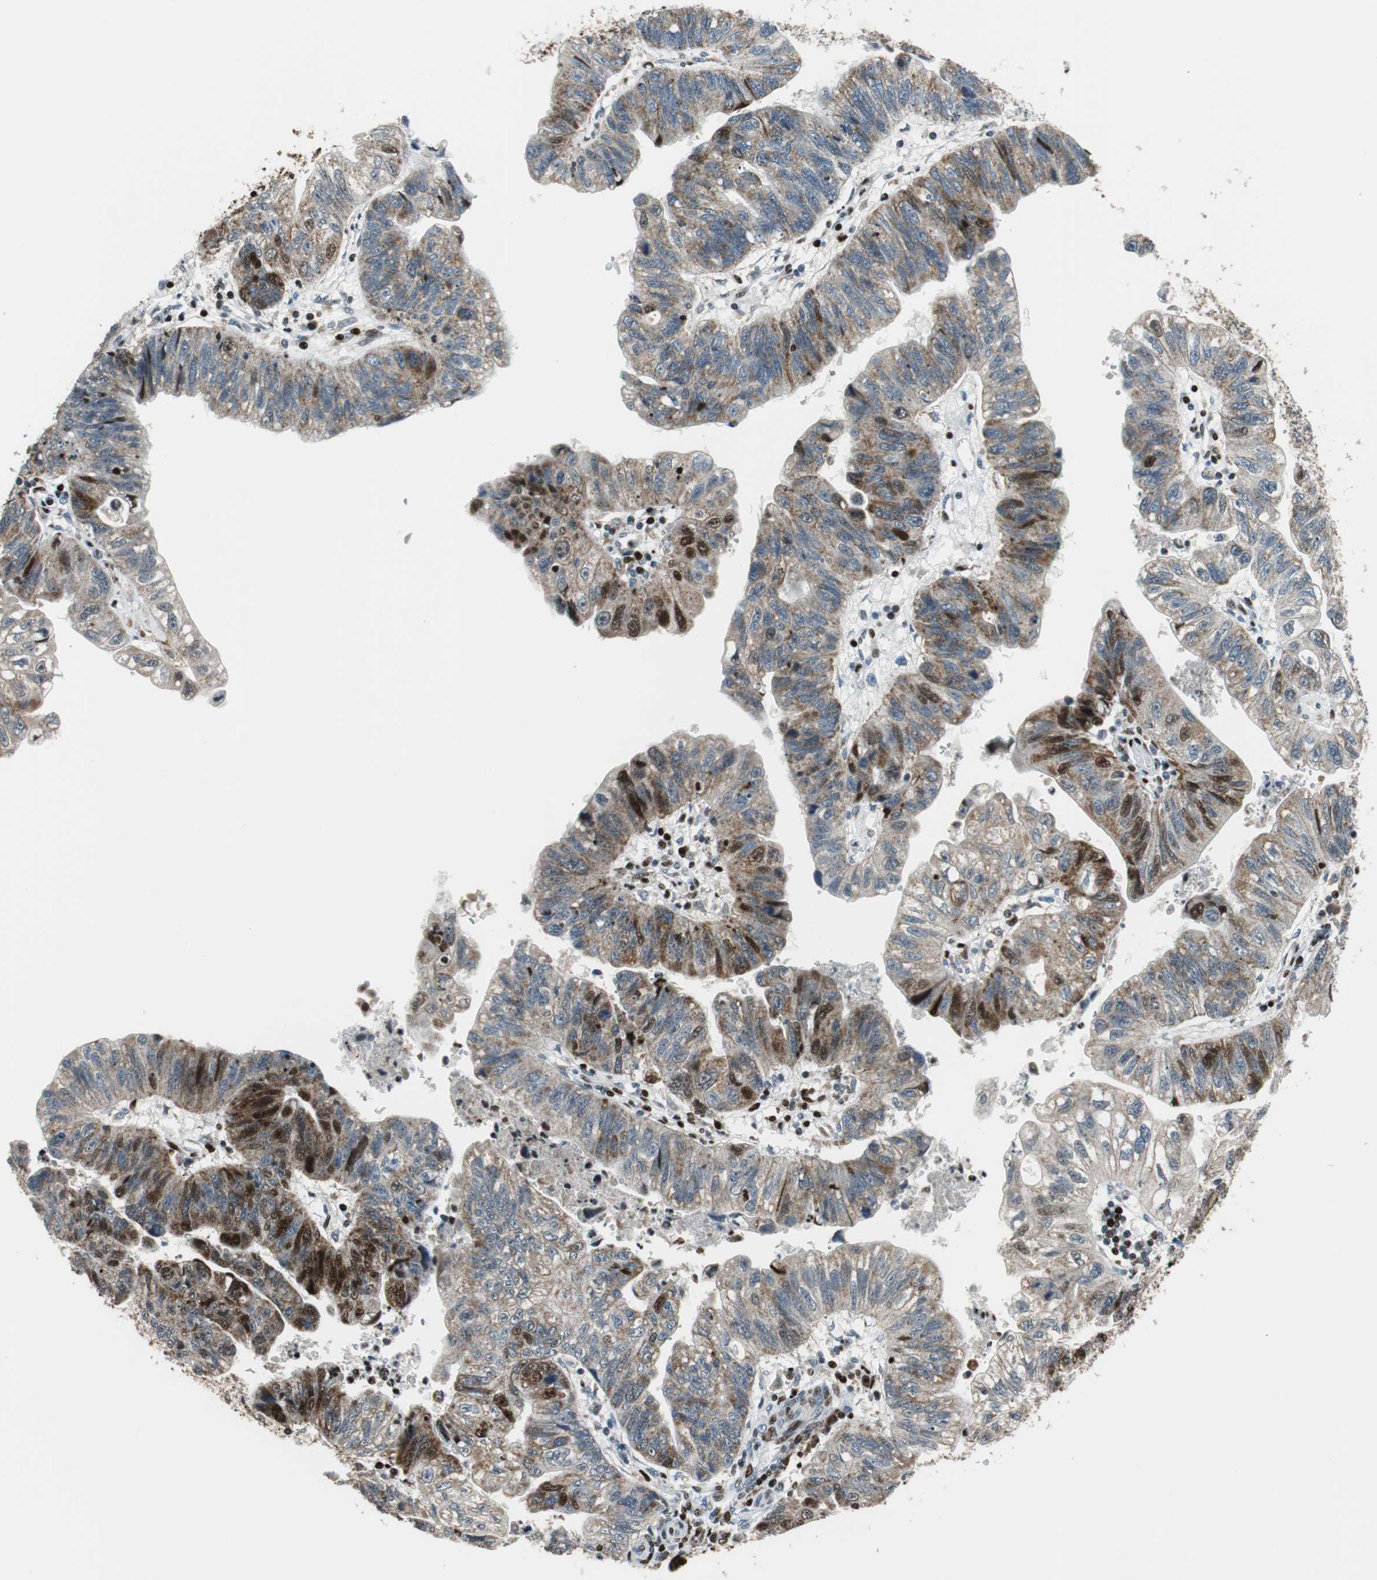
{"staining": {"intensity": "moderate", "quantity": "25%-75%", "location": "cytoplasmic/membranous,nuclear"}, "tissue": "stomach cancer", "cell_type": "Tumor cells", "image_type": "cancer", "snomed": [{"axis": "morphology", "description": "Adenocarcinoma, NOS"}, {"axis": "topography", "description": "Stomach"}], "caption": "Immunohistochemistry (IHC) image of stomach cancer stained for a protein (brown), which exhibits medium levels of moderate cytoplasmic/membranous and nuclear expression in about 25%-75% of tumor cells.", "gene": "HDAC1", "patient": {"sex": "male", "age": 59}}